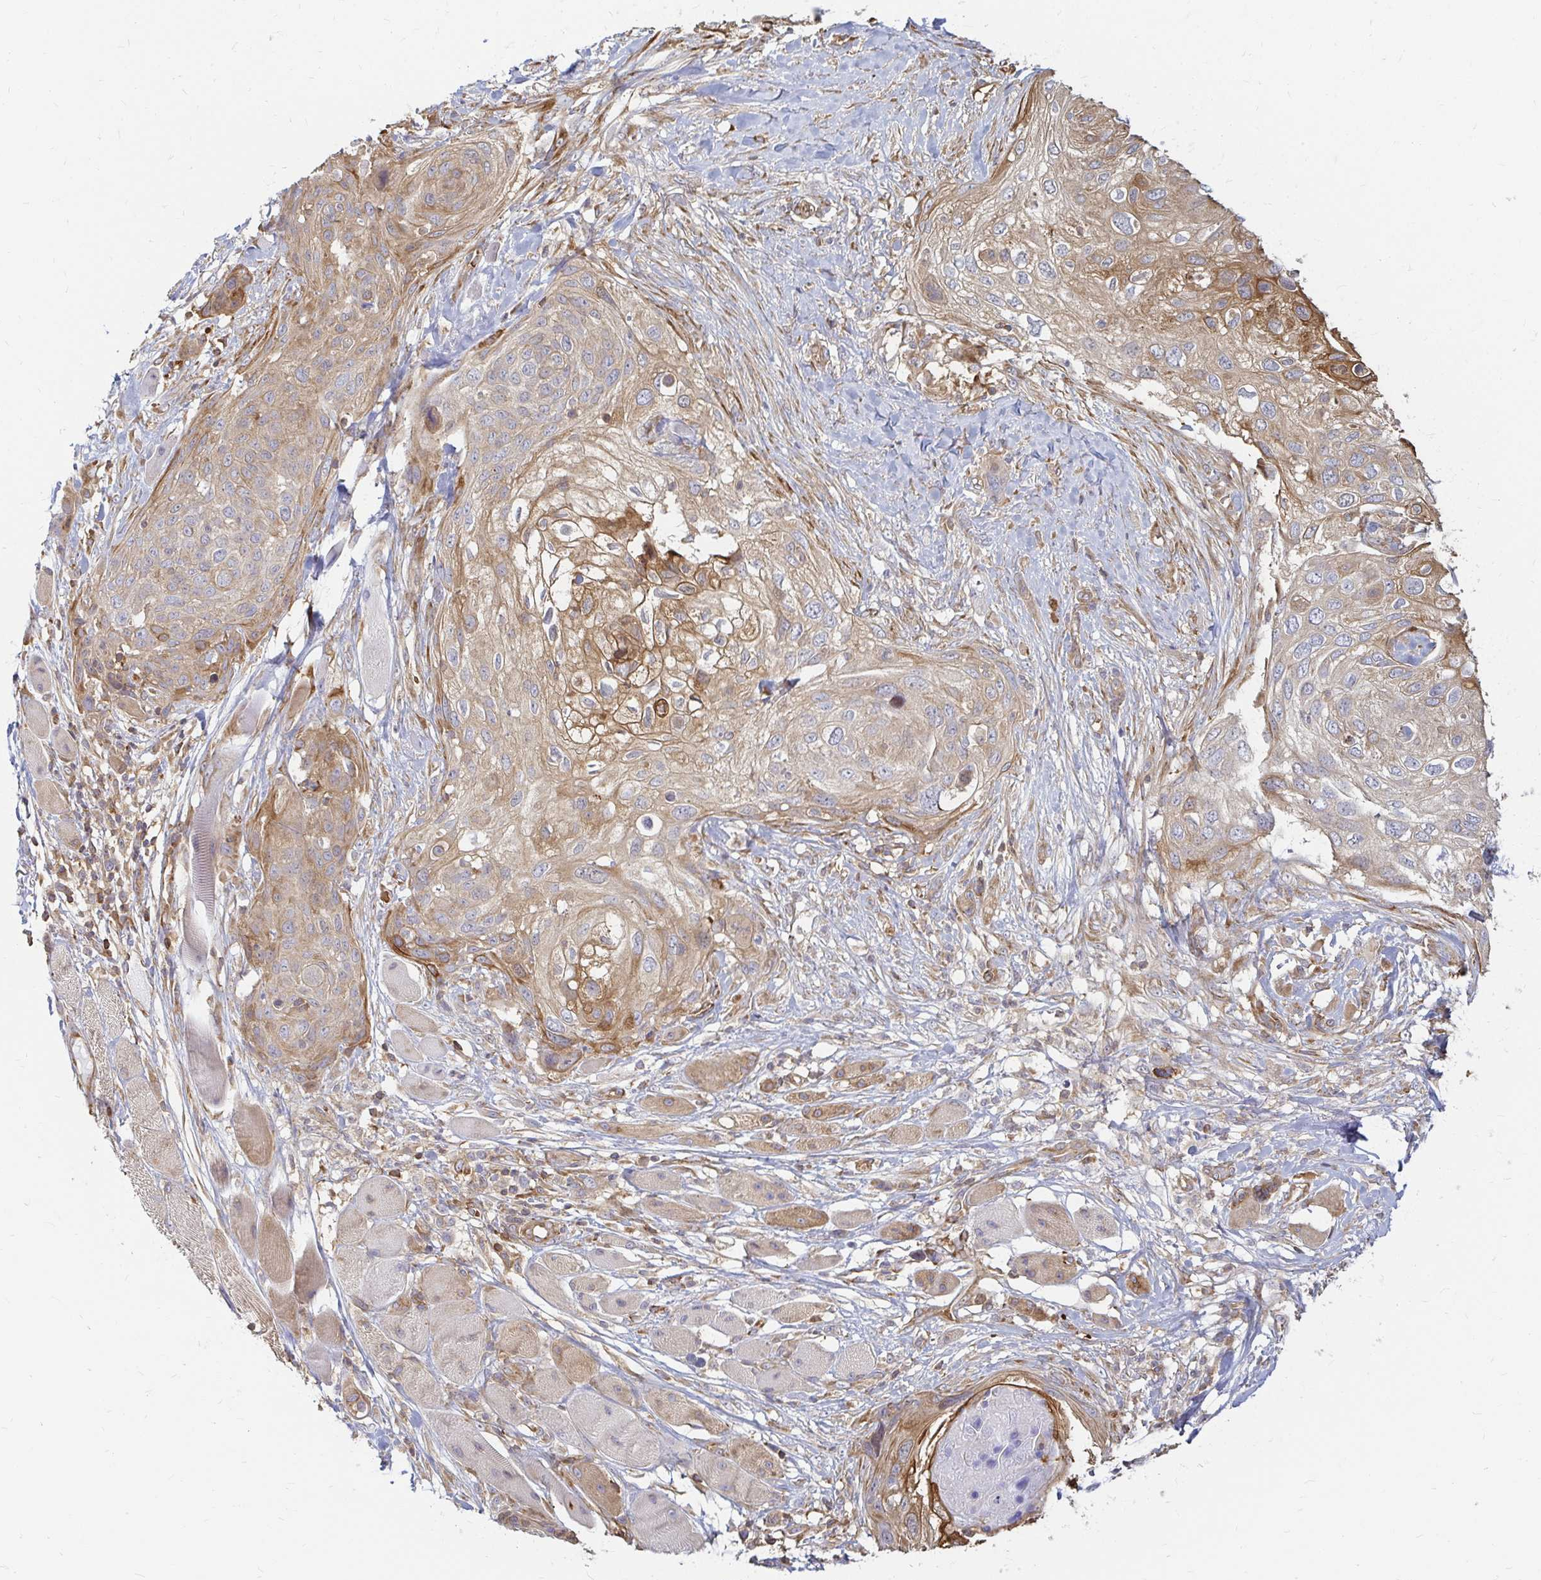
{"staining": {"intensity": "moderate", "quantity": "<25%", "location": "cytoplasmic/membranous"}, "tissue": "skin cancer", "cell_type": "Tumor cells", "image_type": "cancer", "snomed": [{"axis": "morphology", "description": "Squamous cell carcinoma, NOS"}, {"axis": "topography", "description": "Skin"}], "caption": "IHC of skin cancer displays low levels of moderate cytoplasmic/membranous positivity in about <25% of tumor cells. The protein is stained brown, and the nuclei are stained in blue (DAB IHC with brightfield microscopy, high magnification).", "gene": "CAST", "patient": {"sex": "female", "age": 87}}